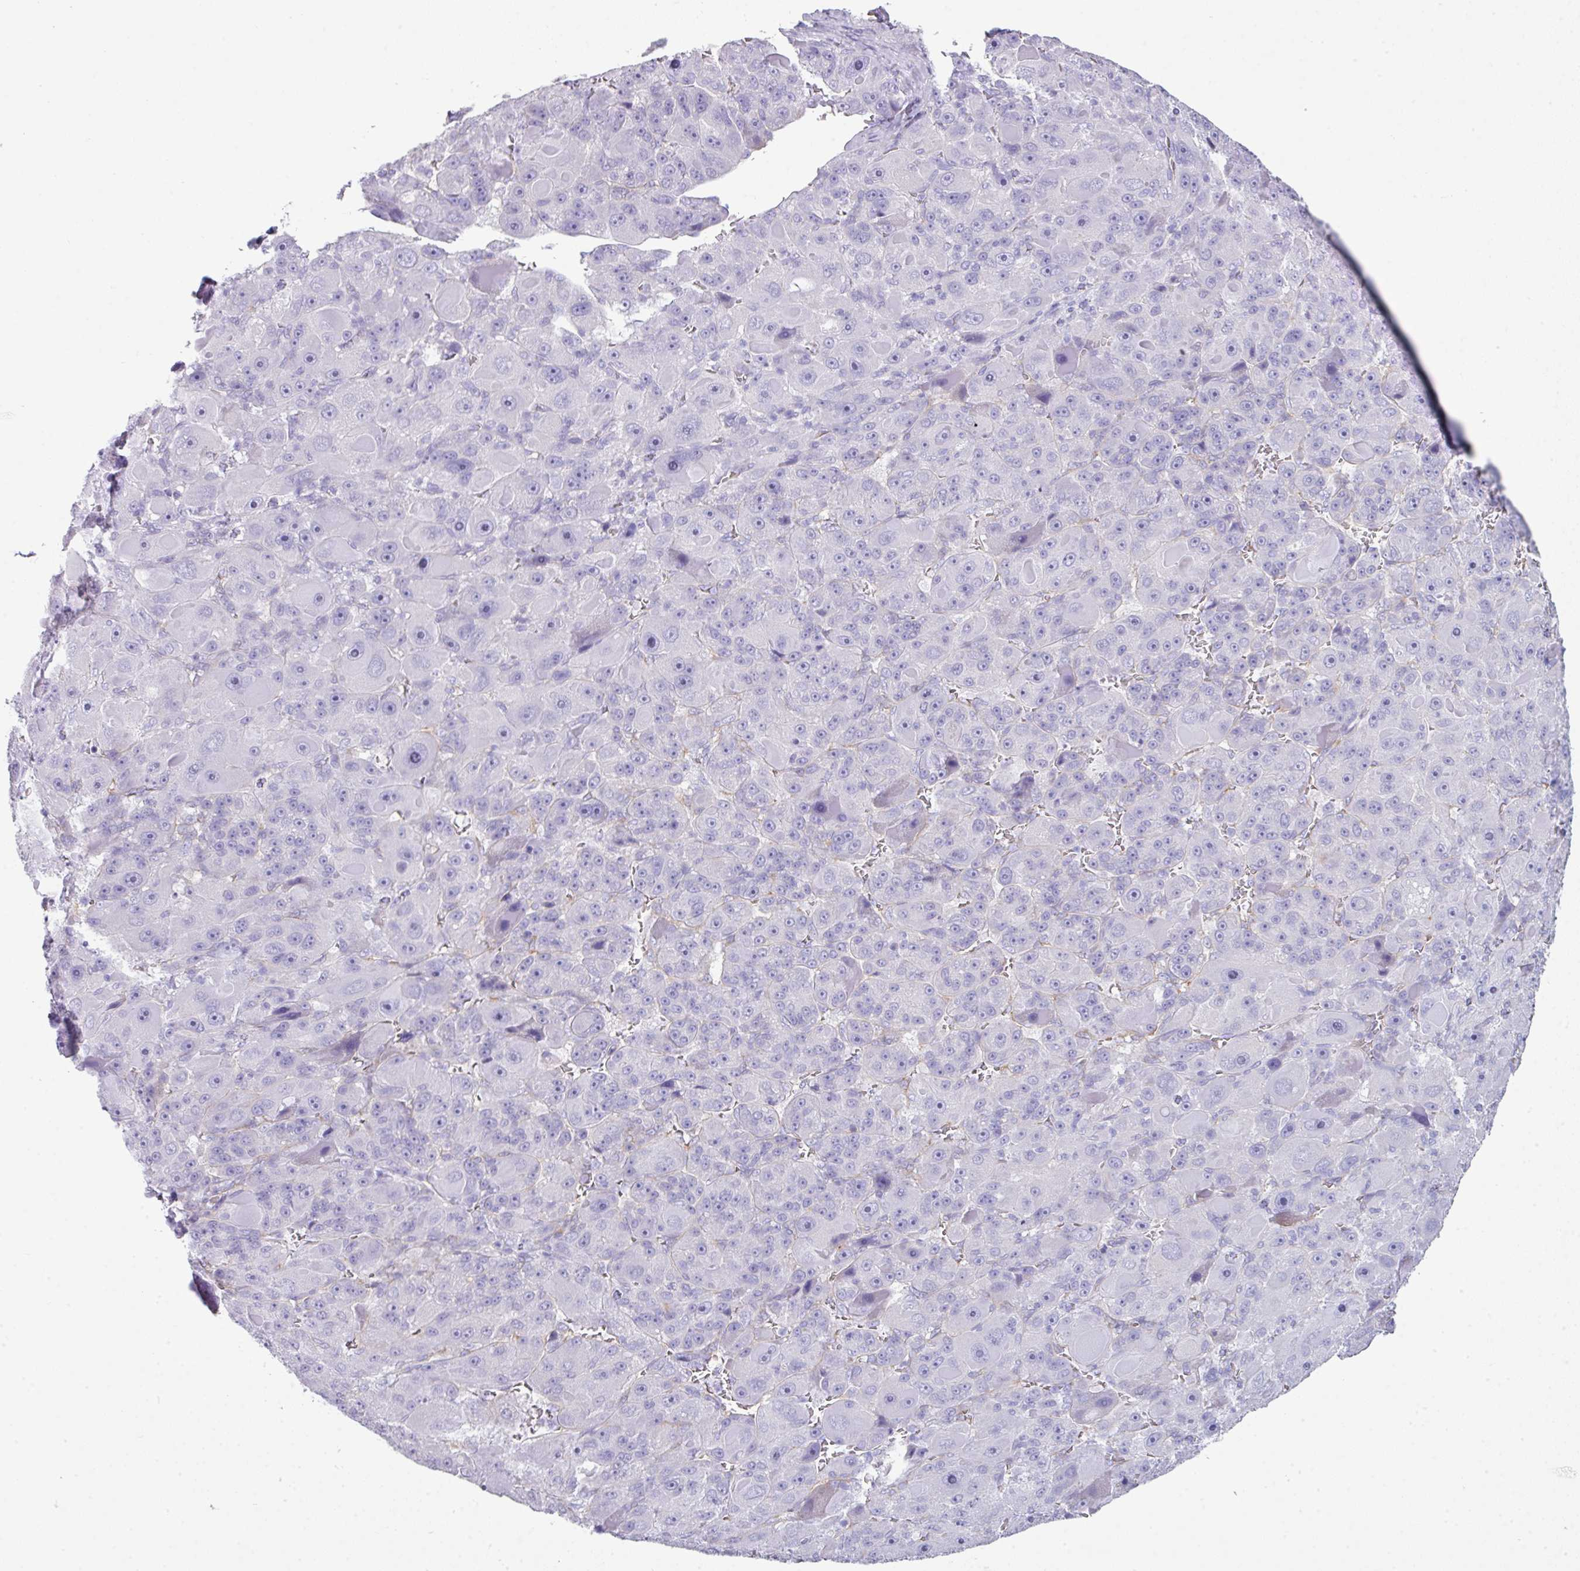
{"staining": {"intensity": "negative", "quantity": "none", "location": "none"}, "tissue": "liver cancer", "cell_type": "Tumor cells", "image_type": "cancer", "snomed": [{"axis": "morphology", "description": "Carcinoma, Hepatocellular, NOS"}, {"axis": "topography", "description": "Liver"}], "caption": "Immunohistochemistry photomicrograph of human liver hepatocellular carcinoma stained for a protein (brown), which displays no expression in tumor cells.", "gene": "ABCC5", "patient": {"sex": "male", "age": 76}}